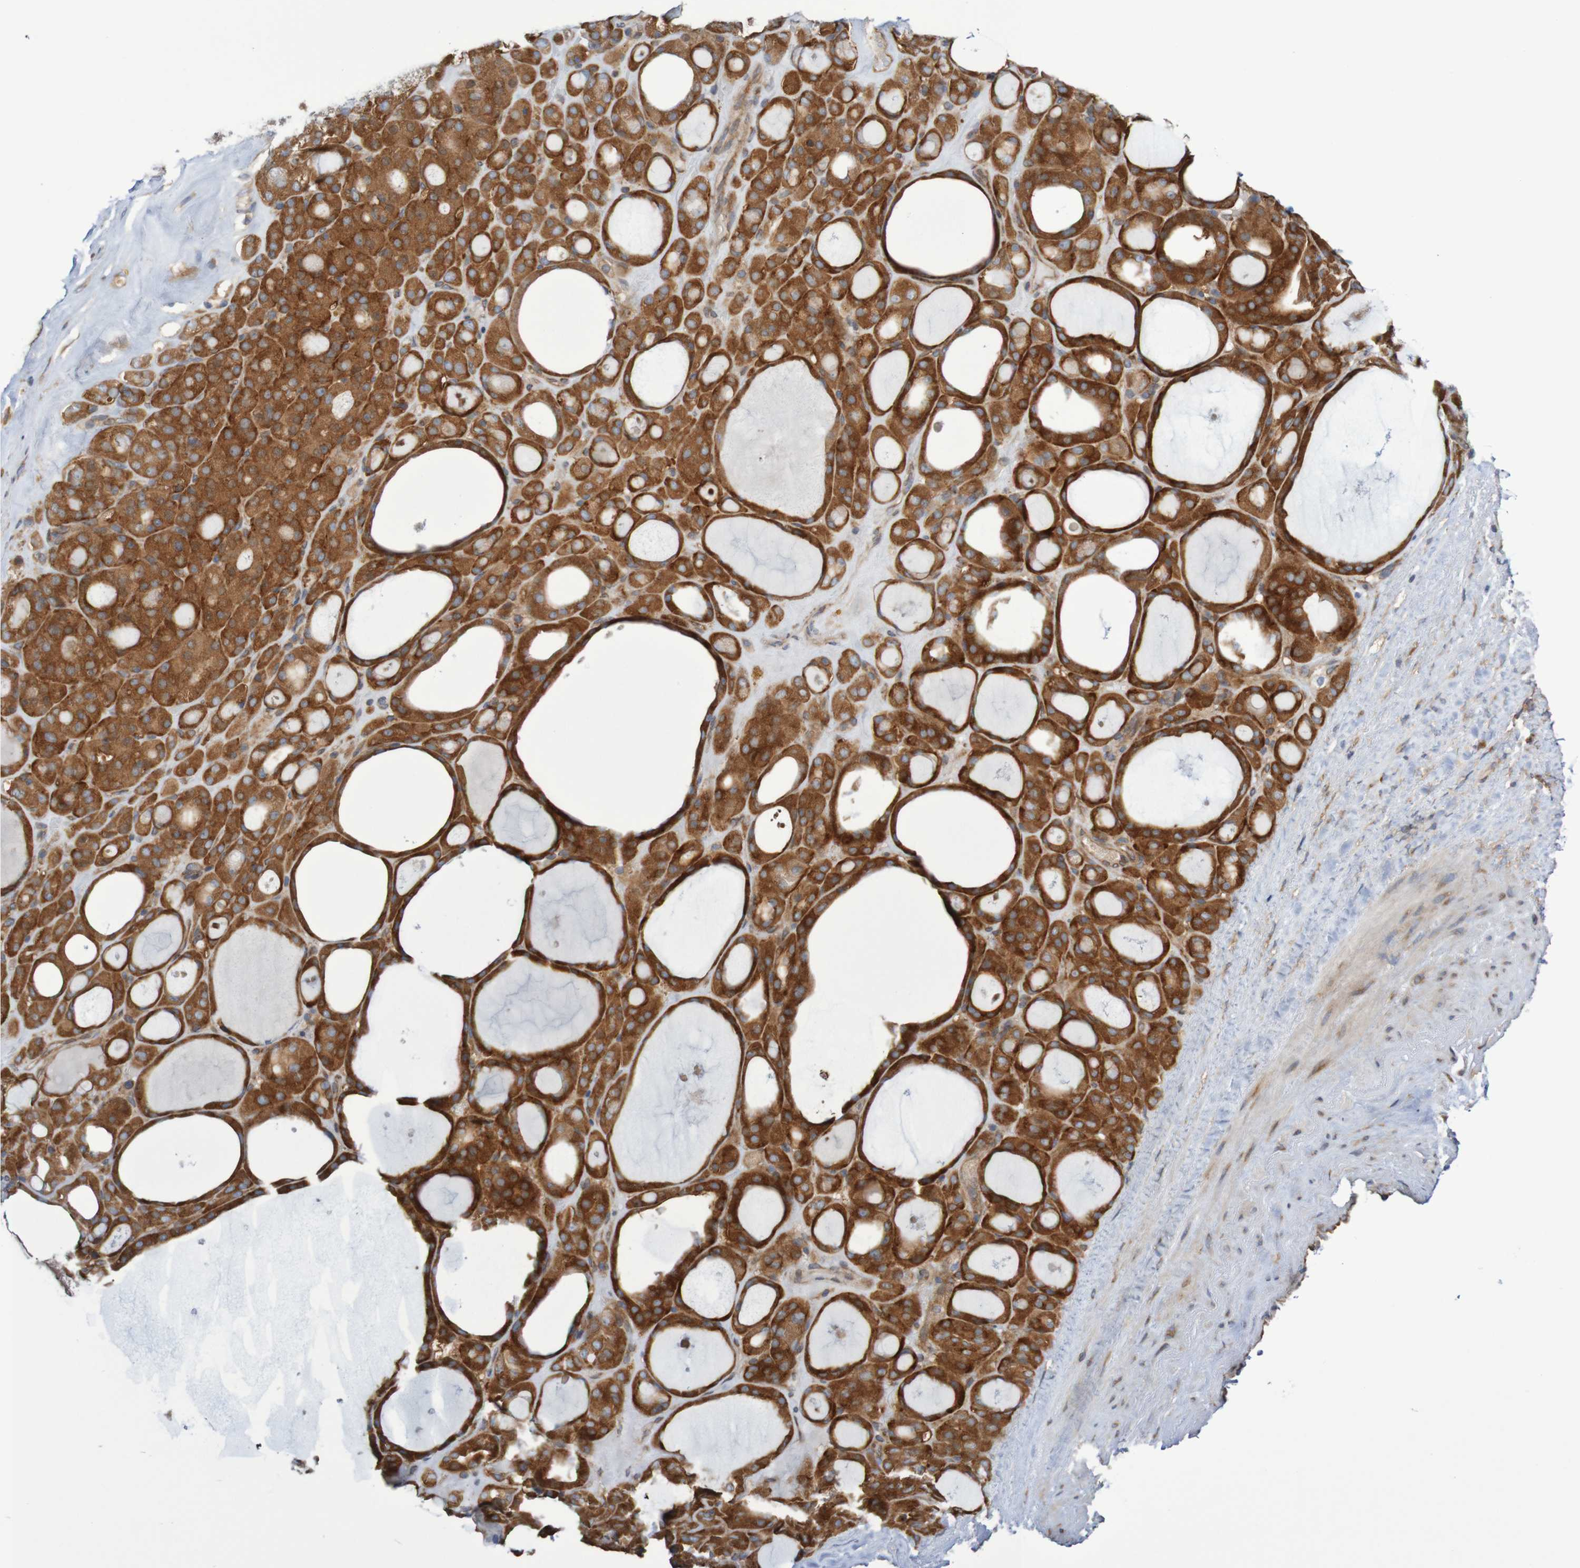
{"staining": {"intensity": "strong", "quantity": "25%-75%", "location": "cytoplasmic/membranous"}, "tissue": "thyroid gland", "cell_type": "Glandular cells", "image_type": "normal", "snomed": [{"axis": "morphology", "description": "Normal tissue, NOS"}, {"axis": "morphology", "description": "Carcinoma, NOS"}, {"axis": "topography", "description": "Thyroid gland"}], "caption": "Thyroid gland stained with IHC reveals strong cytoplasmic/membranous staining in approximately 25%-75% of glandular cells.", "gene": "LRRC47", "patient": {"sex": "female", "age": 86}}